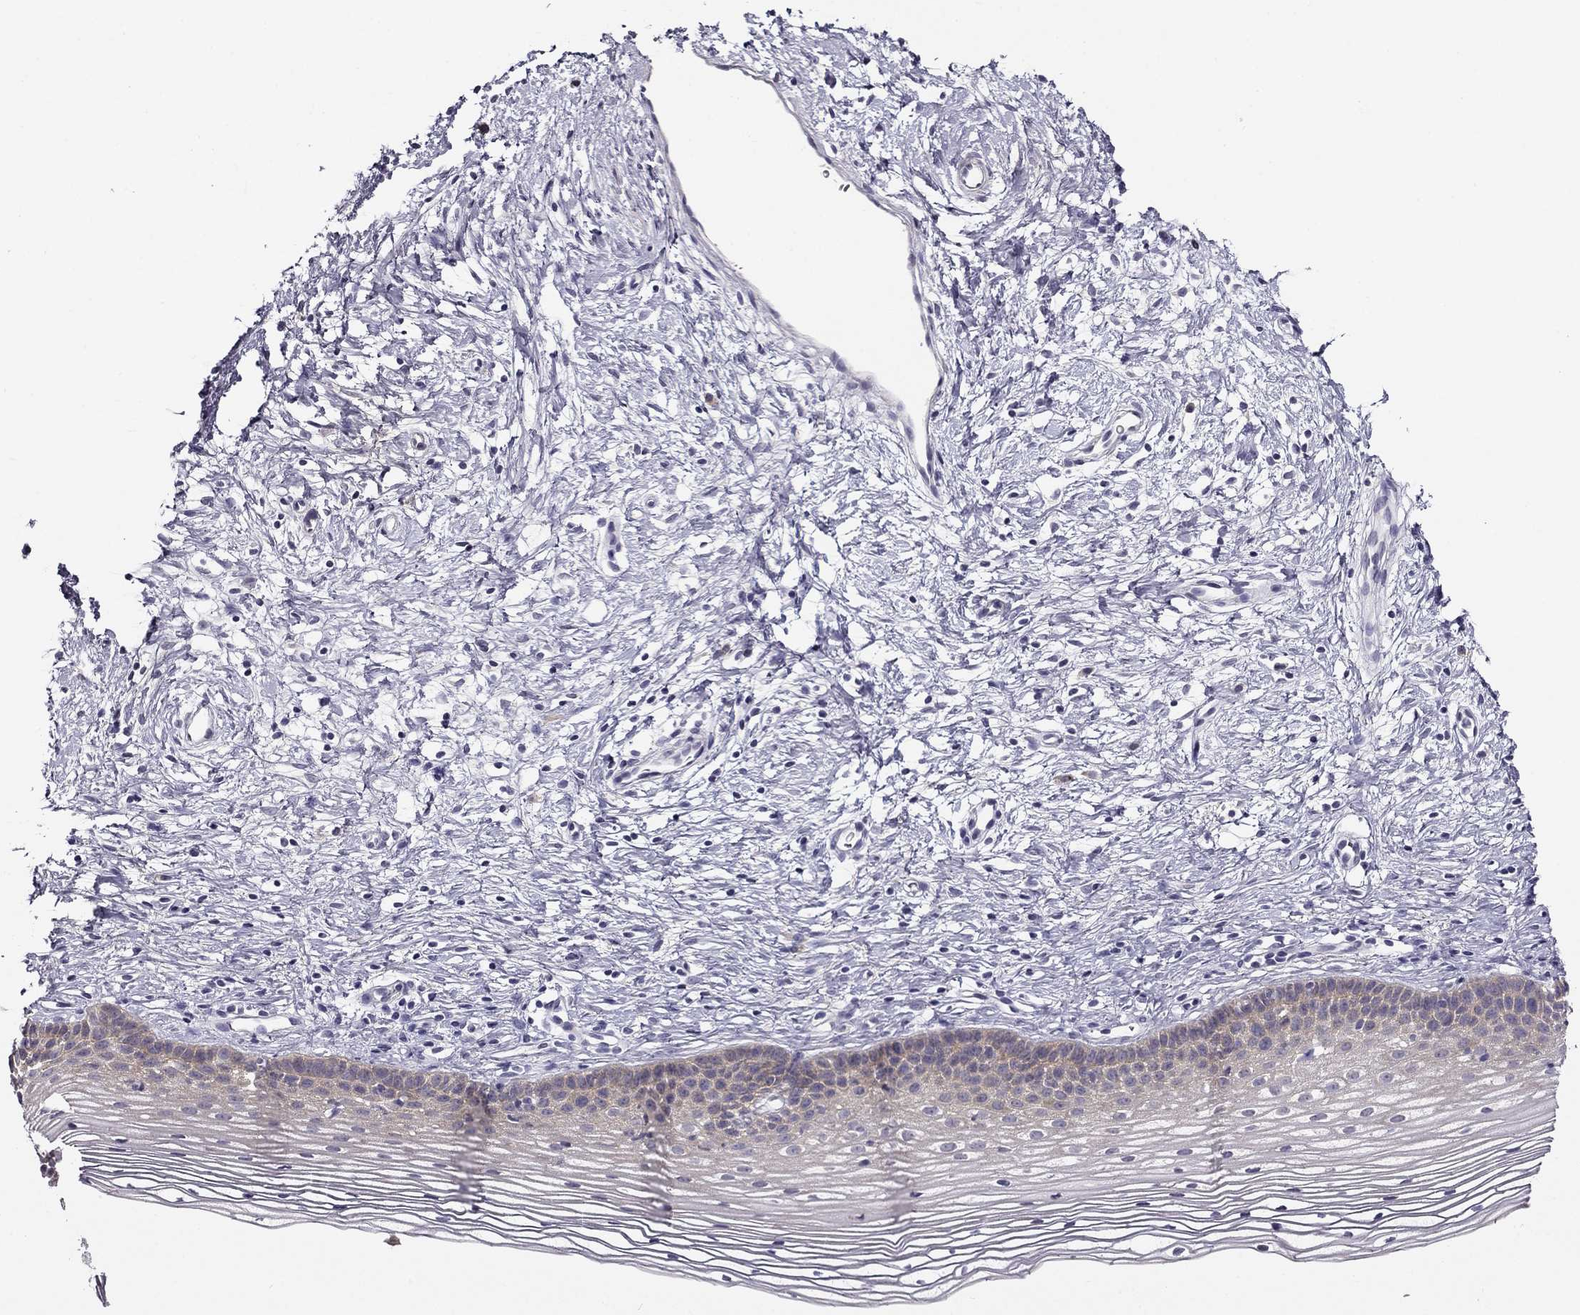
{"staining": {"intensity": "negative", "quantity": "none", "location": "none"}, "tissue": "cervix", "cell_type": "Glandular cells", "image_type": "normal", "snomed": [{"axis": "morphology", "description": "Normal tissue, NOS"}, {"axis": "topography", "description": "Cervix"}], "caption": "IHC photomicrograph of normal cervix: cervix stained with DAB (3,3'-diaminobenzidine) shows no significant protein staining in glandular cells.", "gene": "CNR1", "patient": {"sex": "female", "age": 39}}